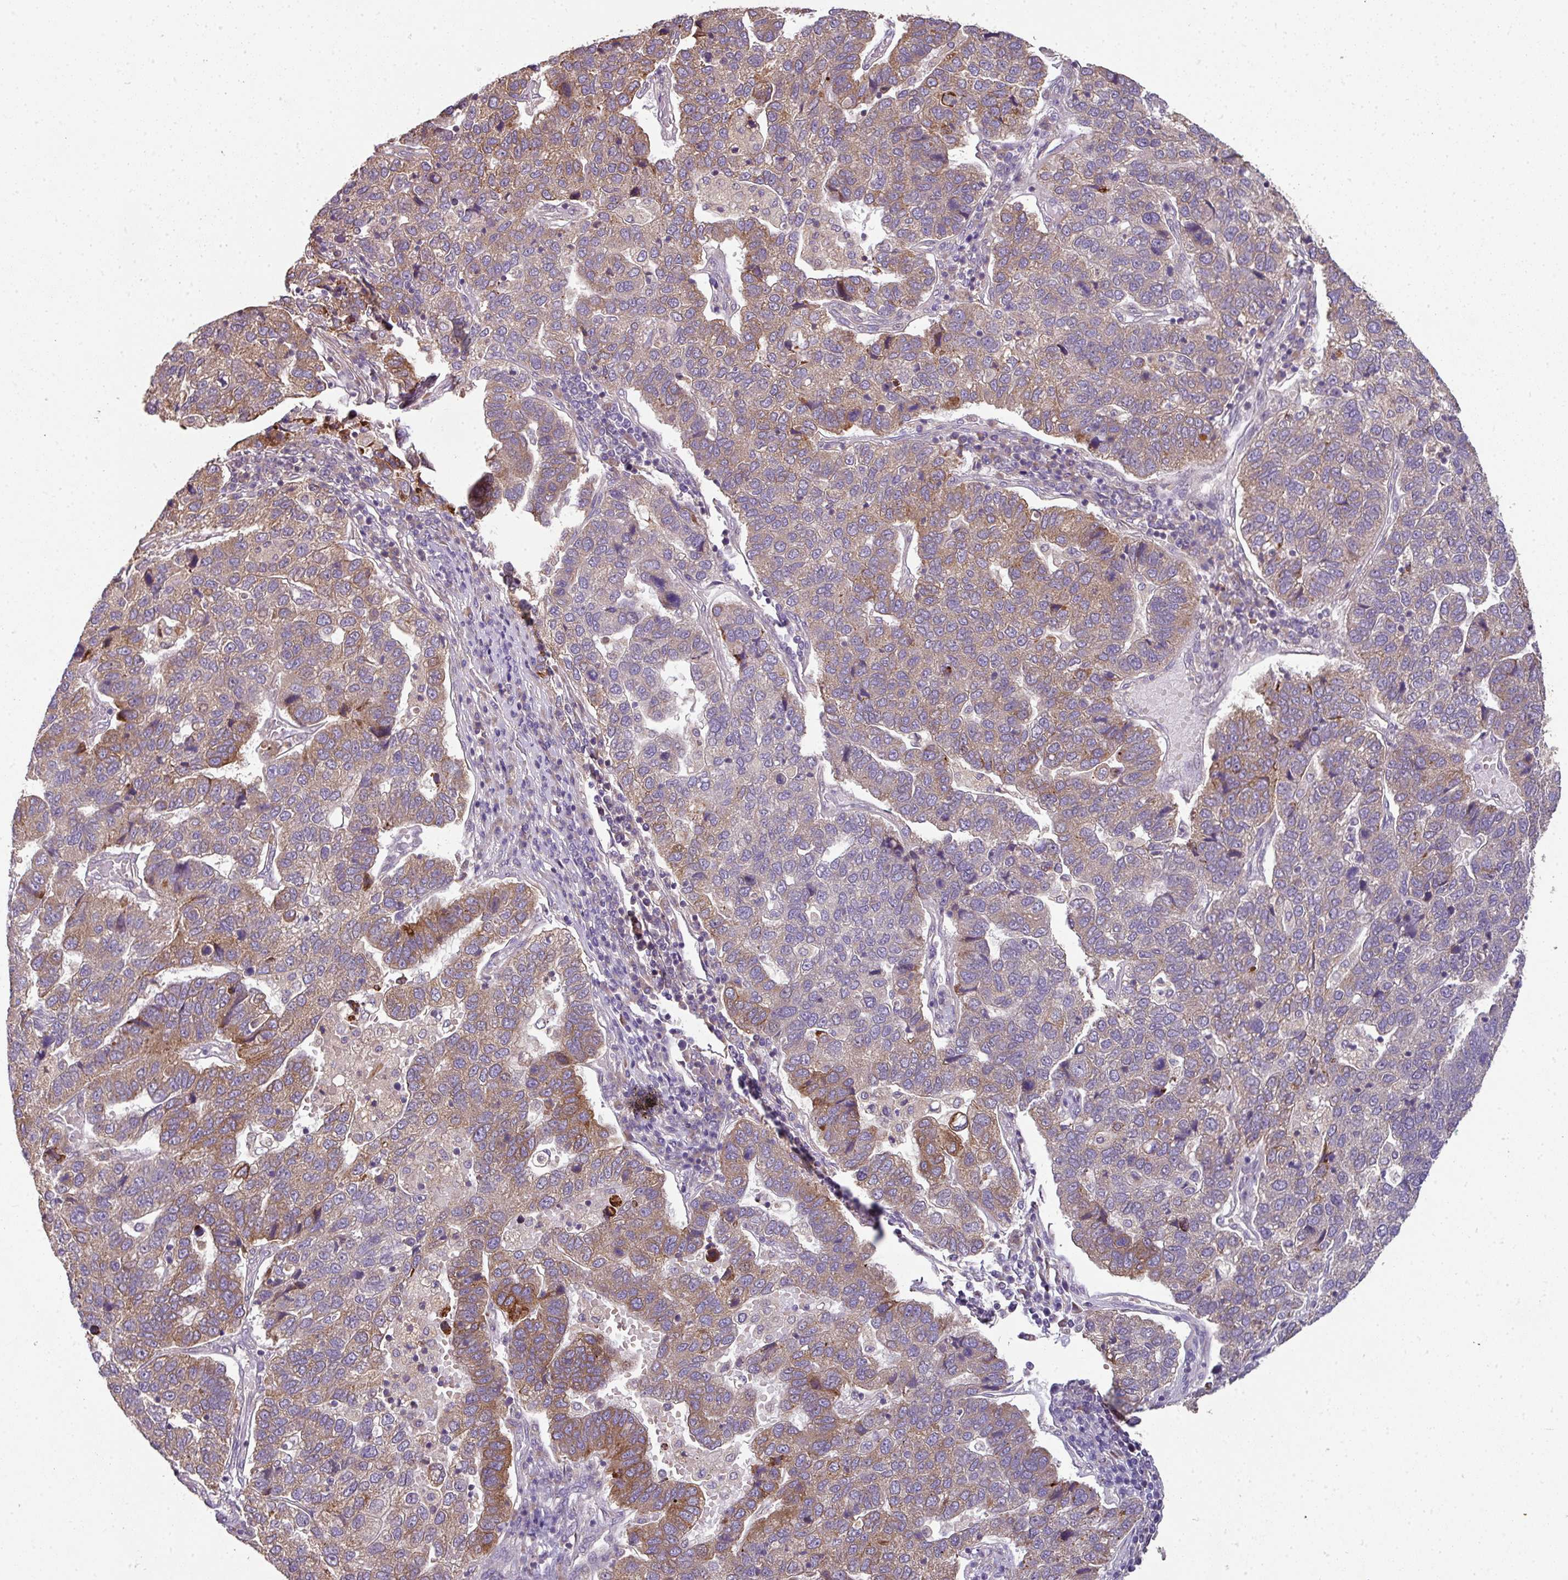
{"staining": {"intensity": "moderate", "quantity": "25%-75%", "location": "cytoplasmic/membranous"}, "tissue": "pancreatic cancer", "cell_type": "Tumor cells", "image_type": "cancer", "snomed": [{"axis": "morphology", "description": "Adenocarcinoma, NOS"}, {"axis": "topography", "description": "Pancreas"}], "caption": "Human pancreatic cancer stained for a protein (brown) demonstrates moderate cytoplasmic/membranous positive staining in approximately 25%-75% of tumor cells.", "gene": "SPCS3", "patient": {"sex": "female", "age": 61}}